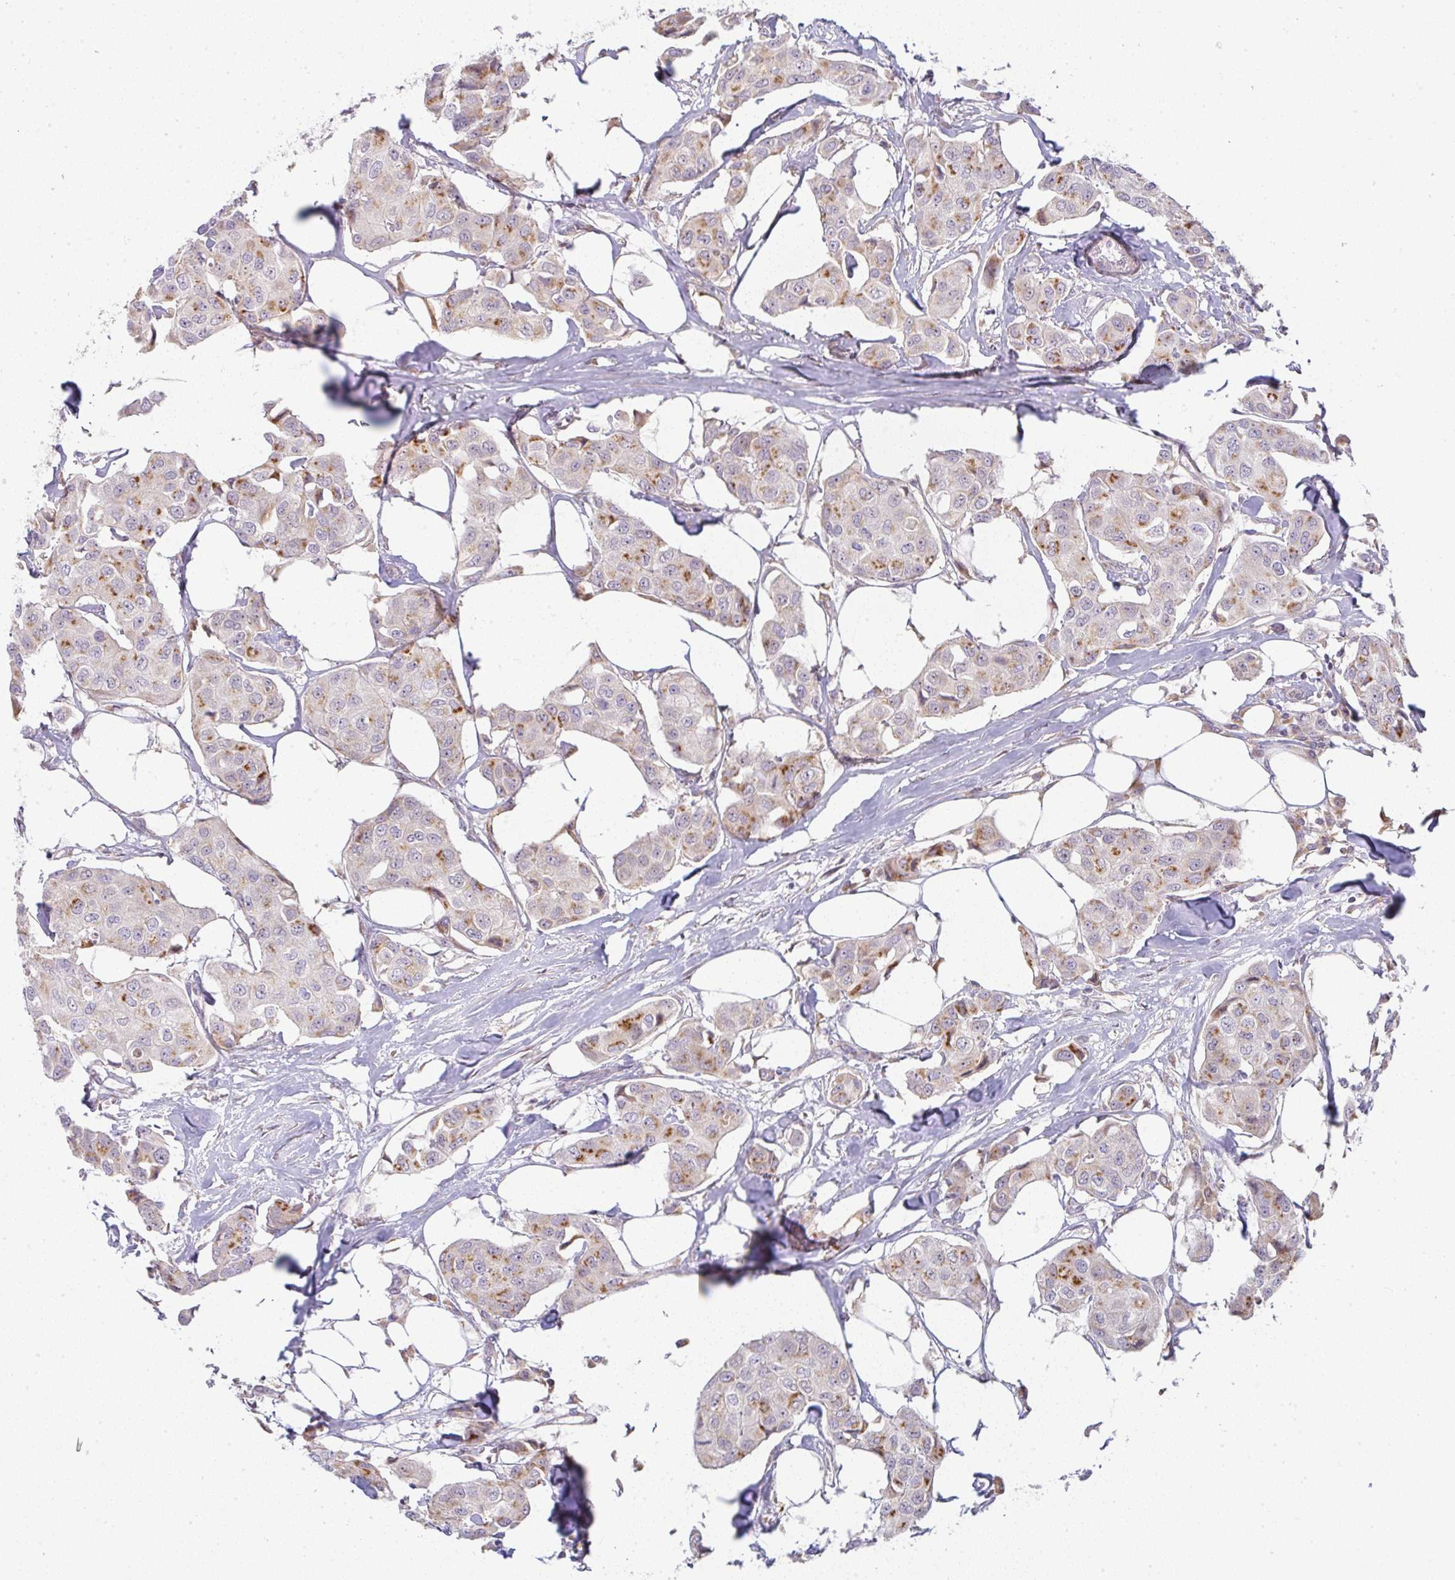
{"staining": {"intensity": "strong", "quantity": "25%-75%", "location": "cytoplasmic/membranous"}, "tissue": "breast cancer", "cell_type": "Tumor cells", "image_type": "cancer", "snomed": [{"axis": "morphology", "description": "Duct carcinoma"}, {"axis": "topography", "description": "Breast"}, {"axis": "topography", "description": "Lymph node"}], "caption": "Intraductal carcinoma (breast) stained with IHC exhibits strong cytoplasmic/membranous expression in approximately 25%-75% of tumor cells.", "gene": "MOB1A", "patient": {"sex": "female", "age": 80}}